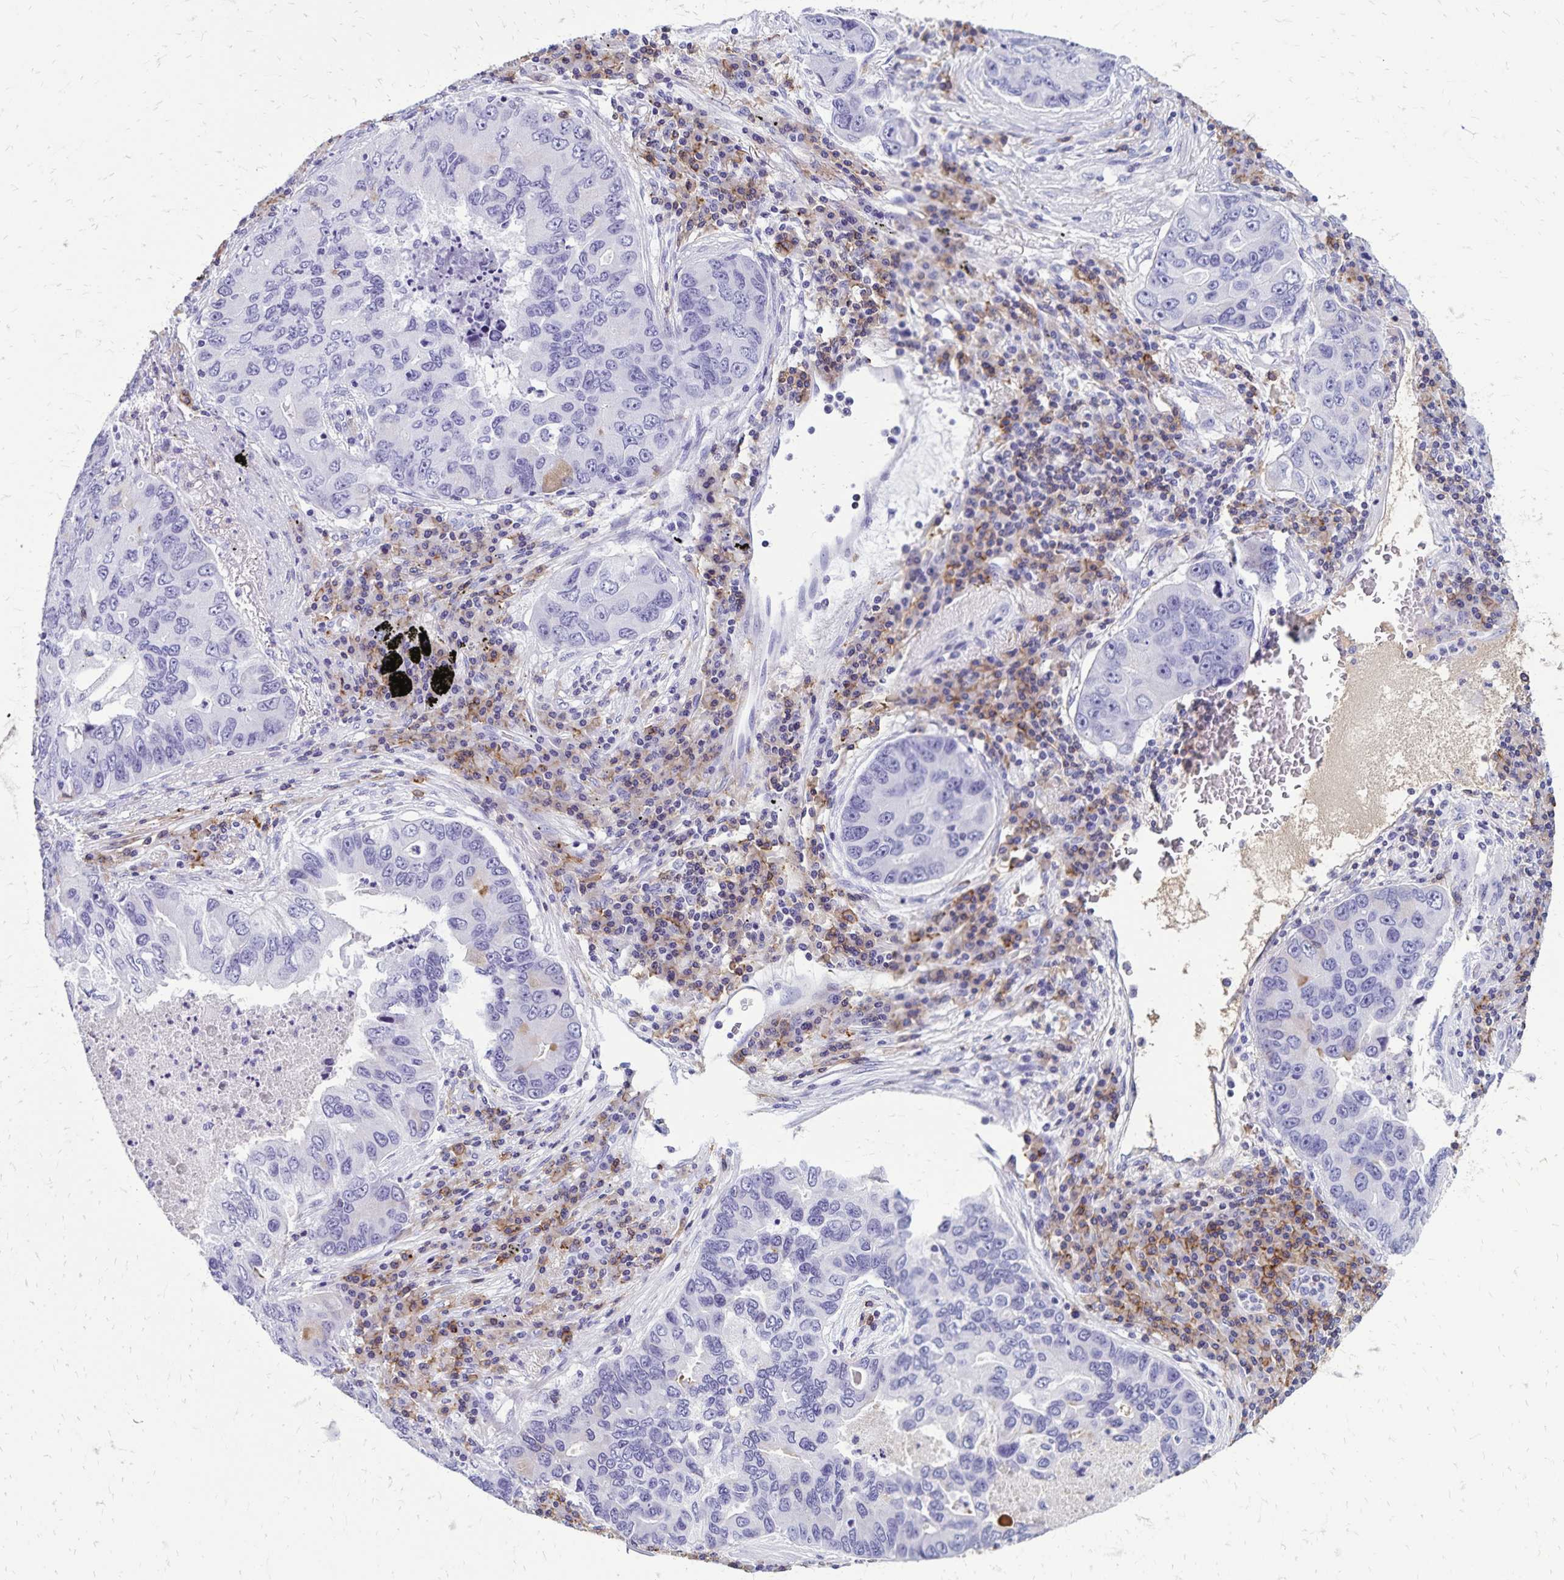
{"staining": {"intensity": "negative", "quantity": "none", "location": "none"}, "tissue": "lung cancer", "cell_type": "Tumor cells", "image_type": "cancer", "snomed": [{"axis": "morphology", "description": "Adenocarcinoma, NOS"}, {"axis": "morphology", "description": "Adenocarcinoma, metastatic, NOS"}, {"axis": "topography", "description": "Lymph node"}, {"axis": "topography", "description": "Lung"}], "caption": "This is a photomicrograph of immunohistochemistry (IHC) staining of lung cancer (adenocarcinoma), which shows no staining in tumor cells. The staining is performed using DAB (3,3'-diaminobenzidine) brown chromogen with nuclei counter-stained in using hematoxylin.", "gene": "CD27", "patient": {"sex": "female", "age": 54}}